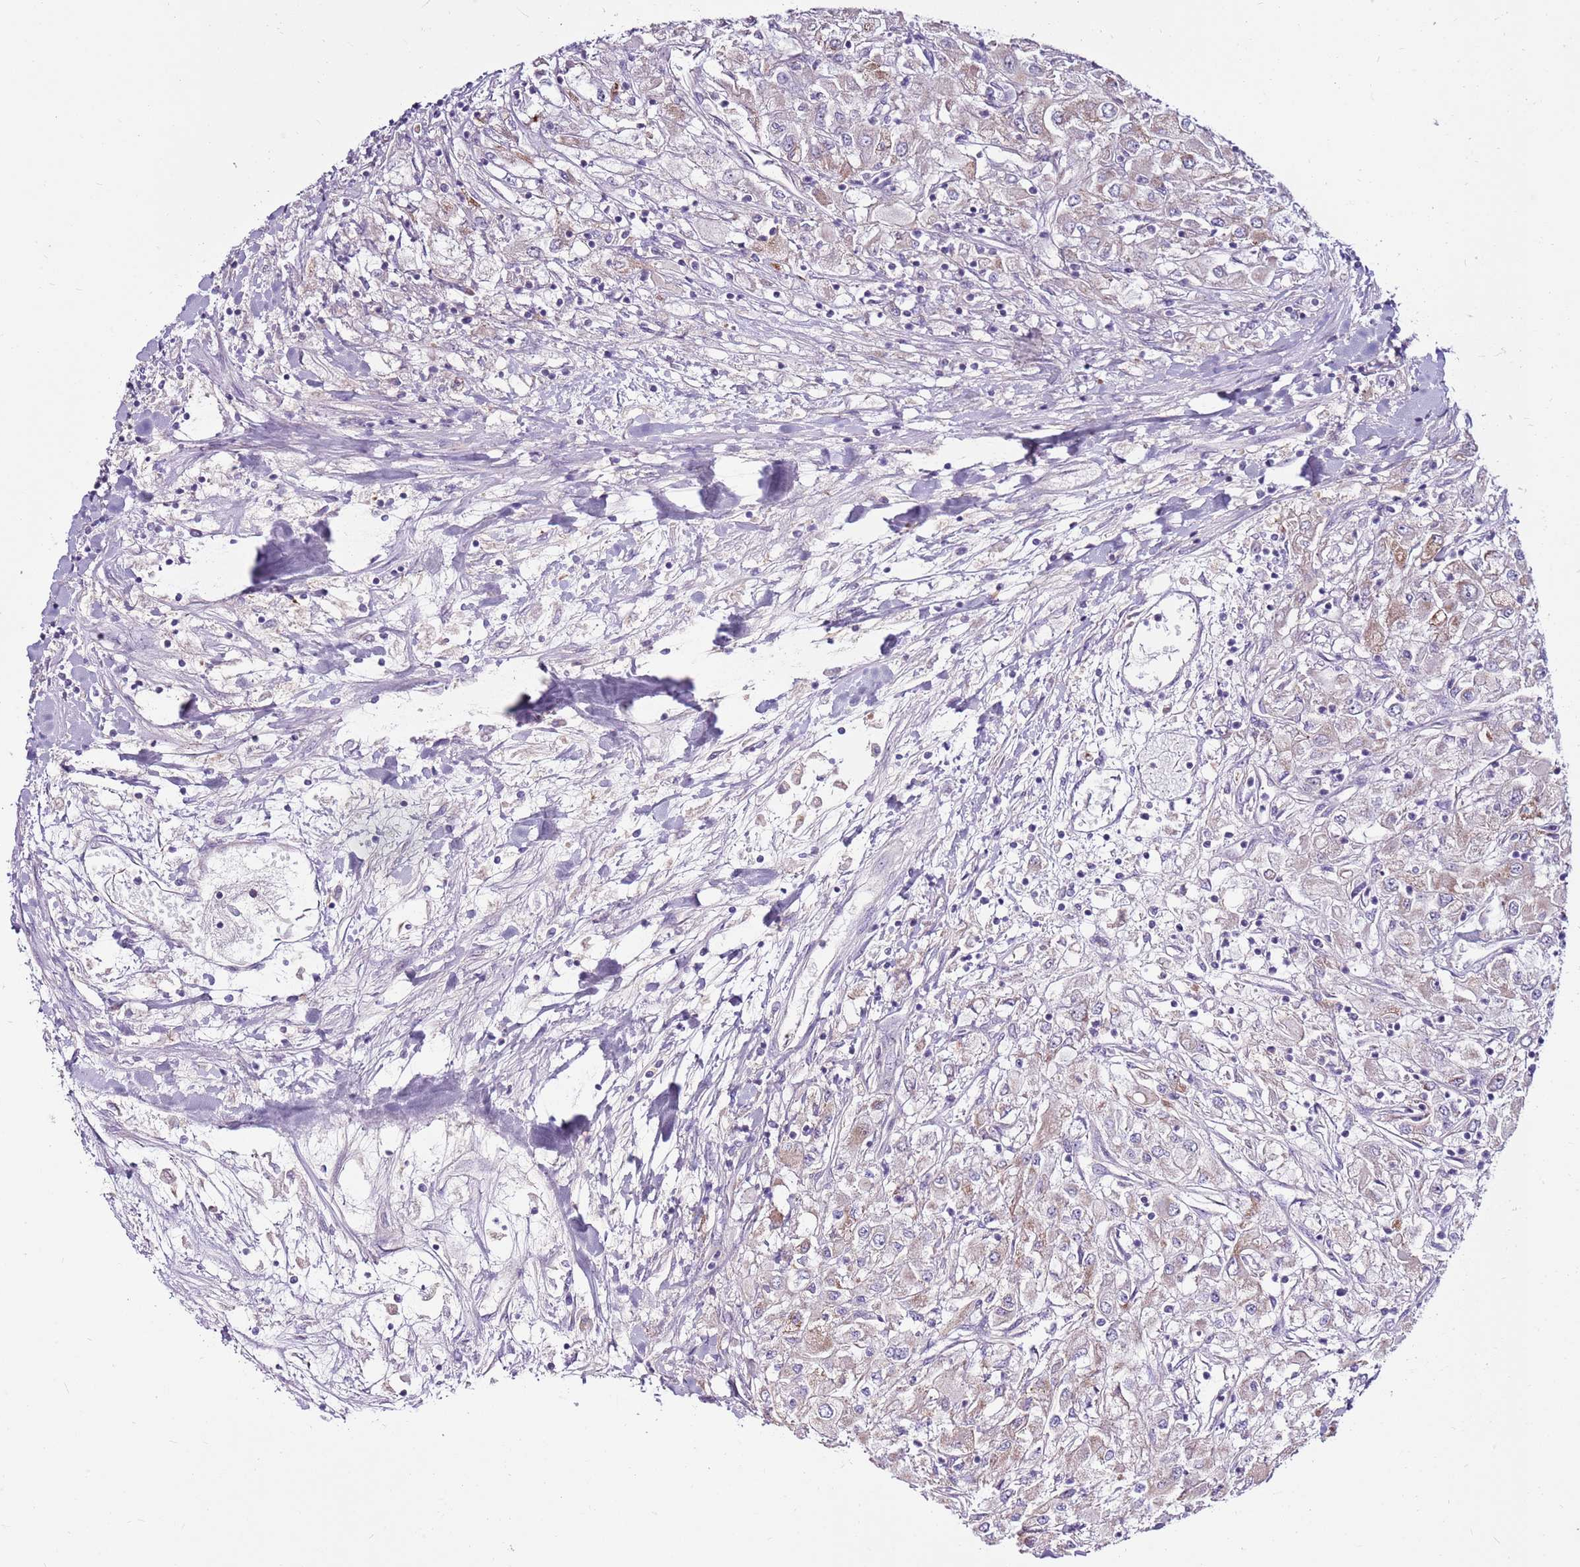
{"staining": {"intensity": "weak", "quantity": "<25%", "location": "cytoplasmic/membranous"}, "tissue": "renal cancer", "cell_type": "Tumor cells", "image_type": "cancer", "snomed": [{"axis": "morphology", "description": "Adenocarcinoma, NOS"}, {"axis": "topography", "description": "Kidney"}], "caption": "Immunohistochemical staining of adenocarcinoma (renal) reveals no significant expression in tumor cells.", "gene": "SMG1", "patient": {"sex": "male", "age": 80}}